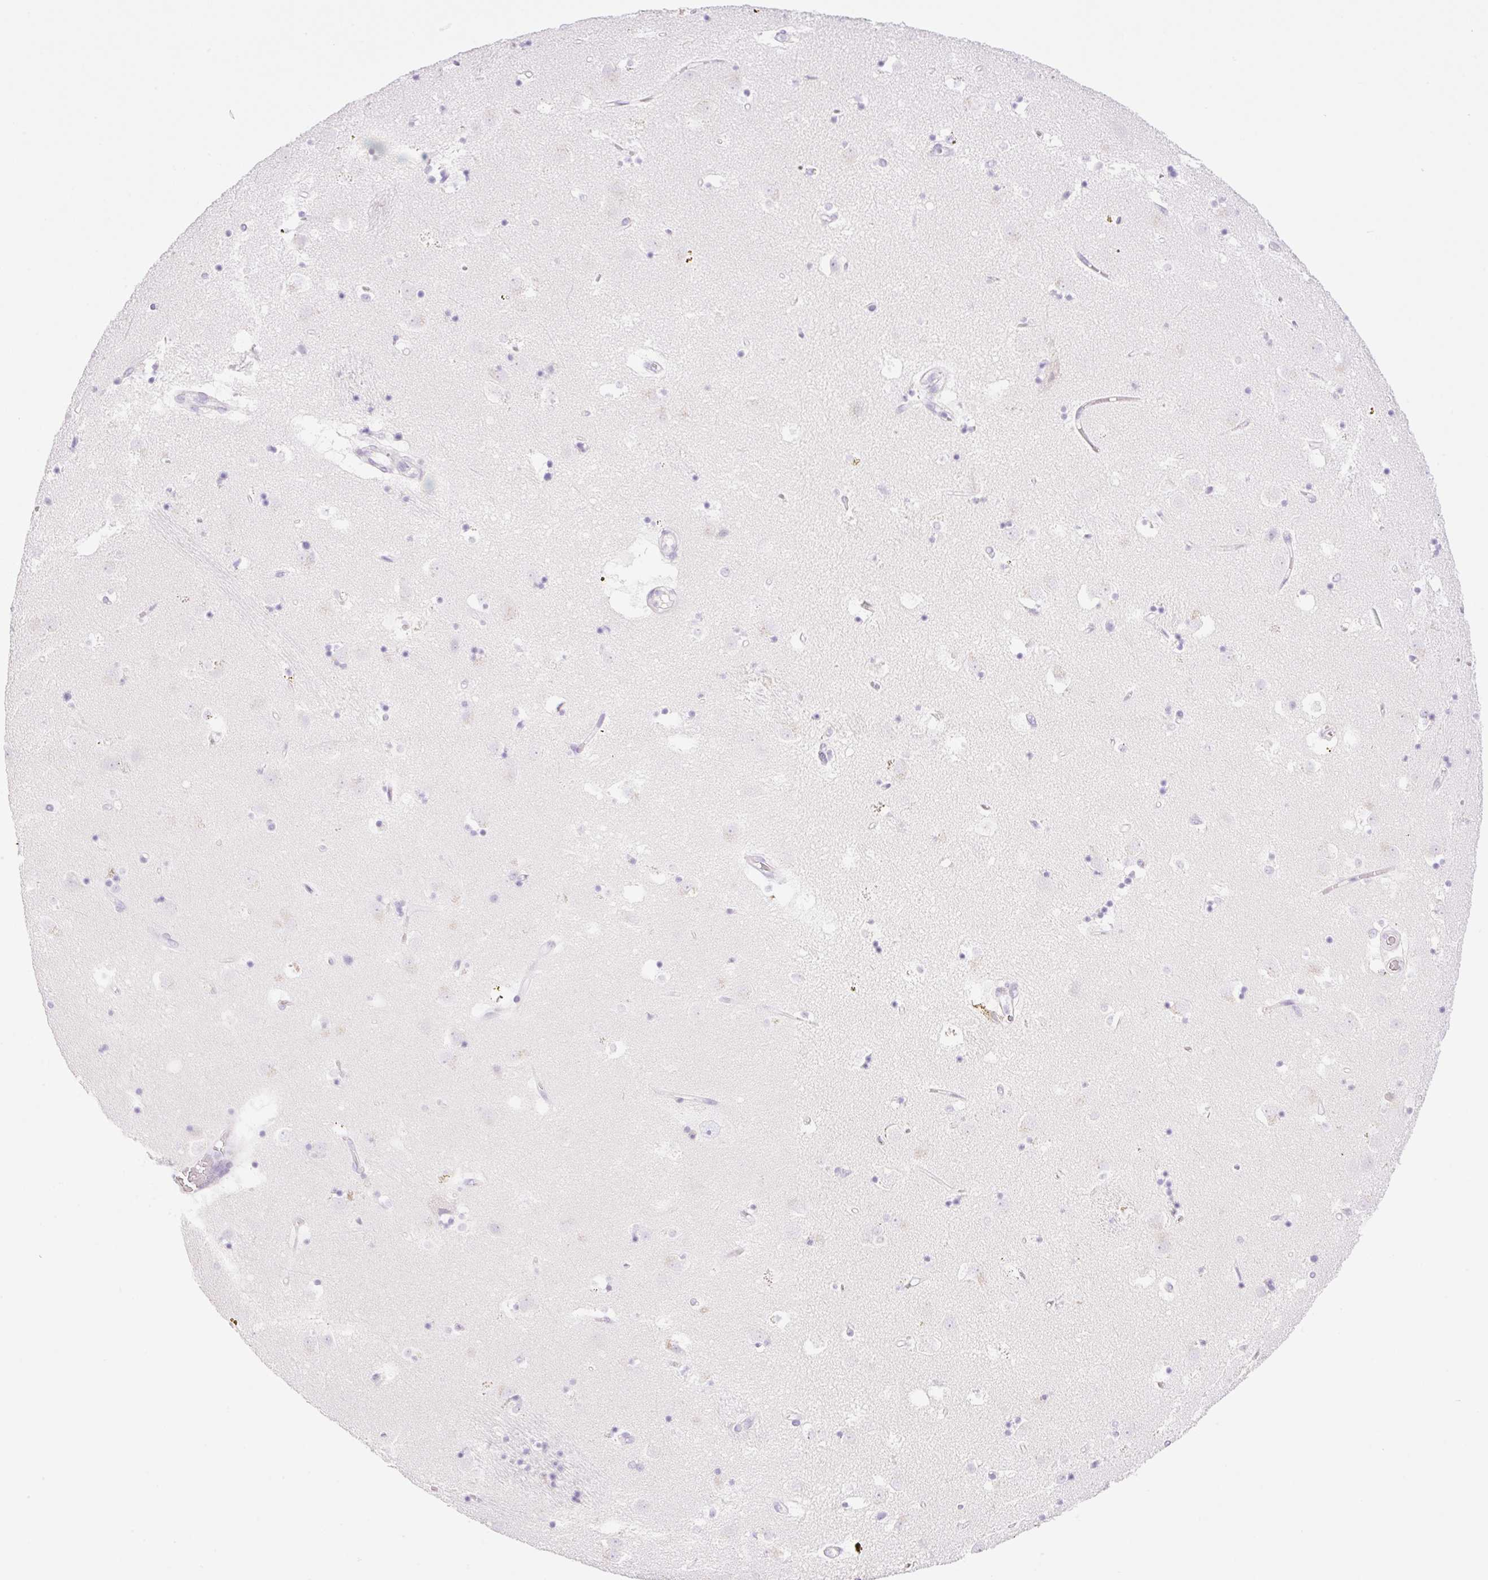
{"staining": {"intensity": "negative", "quantity": "none", "location": "none"}, "tissue": "caudate", "cell_type": "Glial cells", "image_type": "normal", "snomed": [{"axis": "morphology", "description": "Normal tissue, NOS"}, {"axis": "topography", "description": "Lateral ventricle wall"}], "caption": "An immunohistochemistry (IHC) histopathology image of unremarkable caudate is shown. There is no staining in glial cells of caudate.", "gene": "PALM3", "patient": {"sex": "male", "age": 58}}